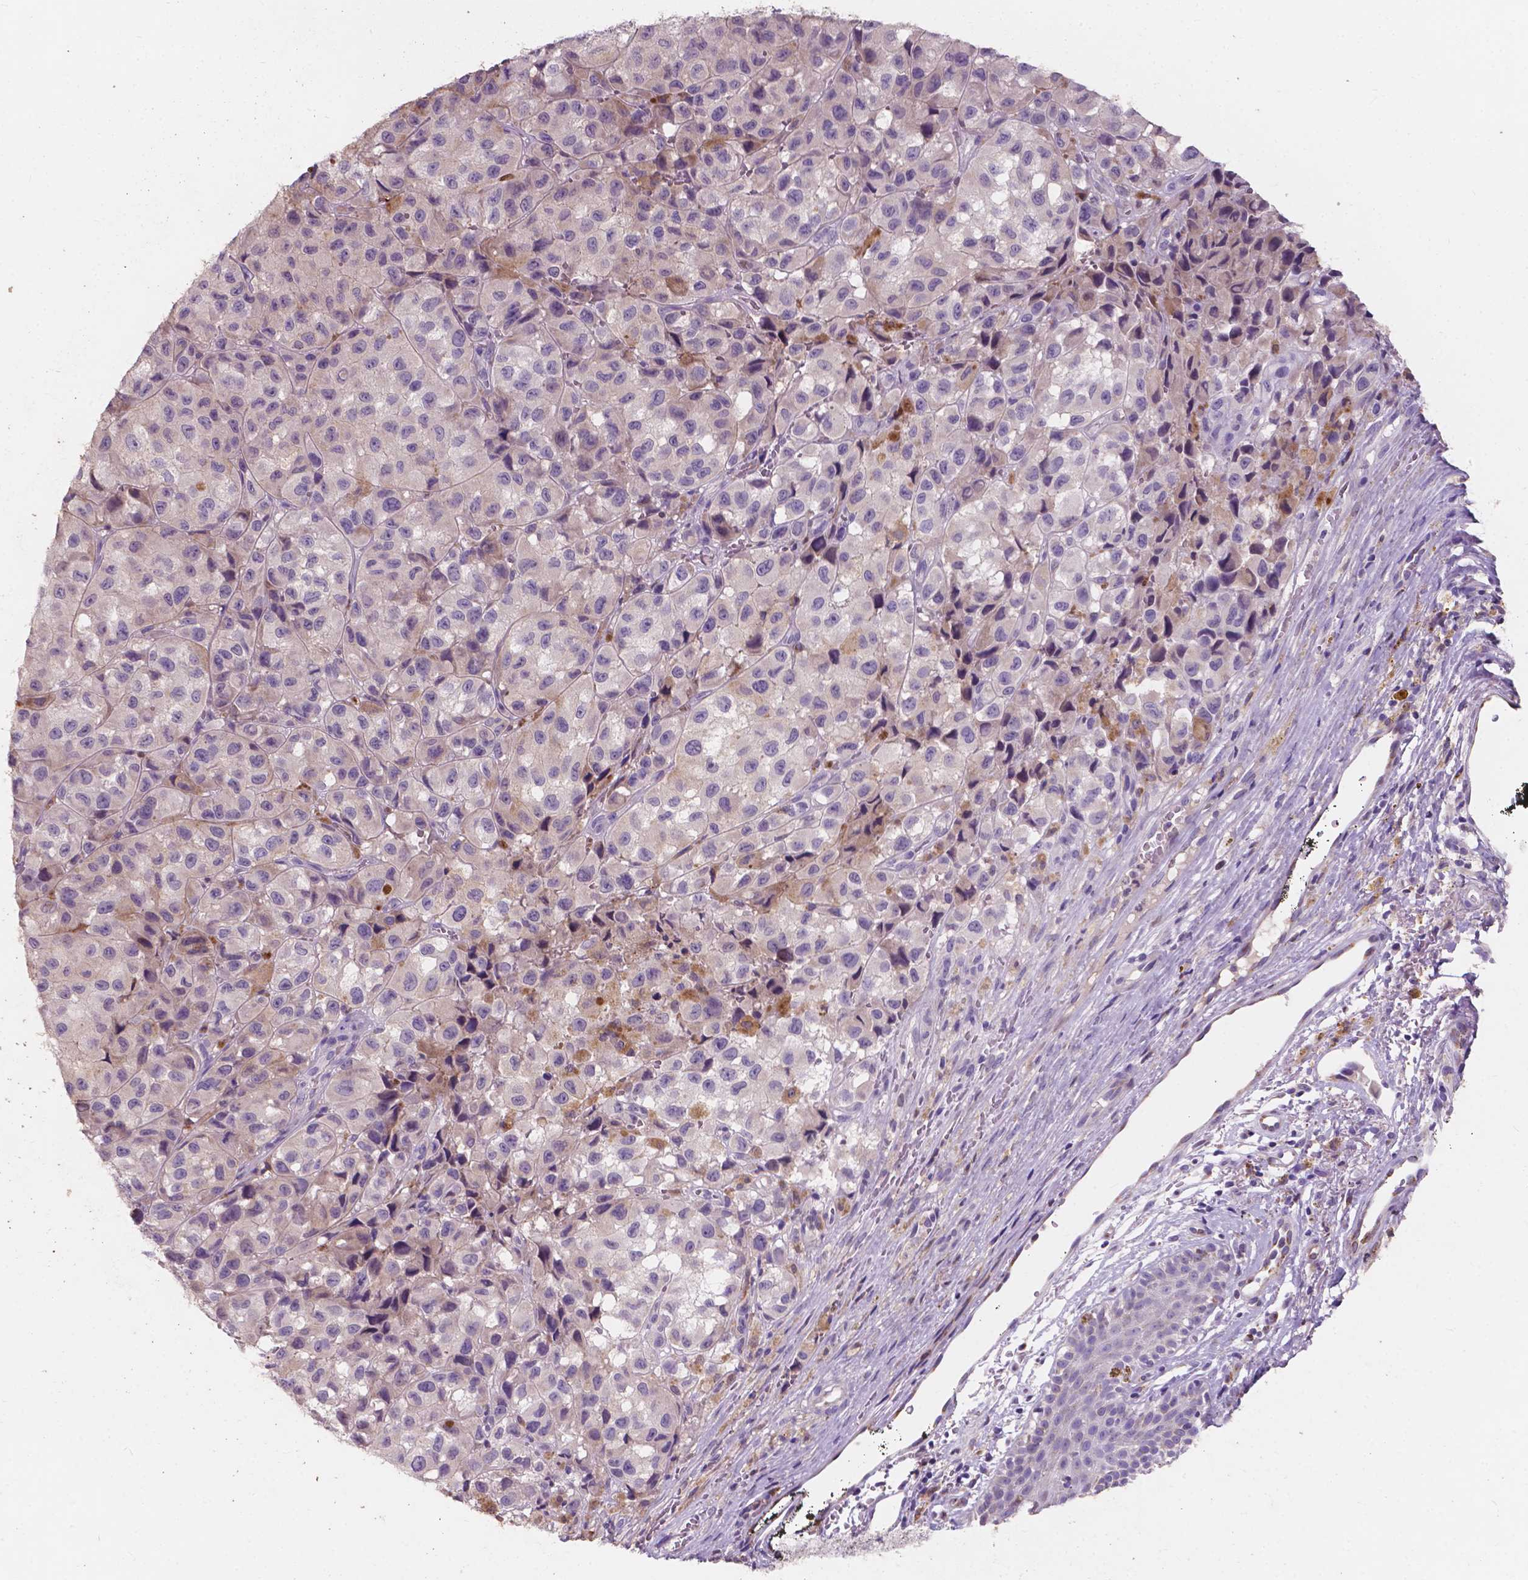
{"staining": {"intensity": "negative", "quantity": "none", "location": "none"}, "tissue": "melanoma", "cell_type": "Tumor cells", "image_type": "cancer", "snomed": [{"axis": "morphology", "description": "Malignant melanoma, NOS"}, {"axis": "topography", "description": "Skin"}], "caption": "Immunohistochemistry histopathology image of malignant melanoma stained for a protein (brown), which shows no positivity in tumor cells. The staining was performed using DAB to visualize the protein expression in brown, while the nuclei were stained in blue with hematoxylin (Magnification: 20x).", "gene": "IREB2", "patient": {"sex": "male", "age": 93}}